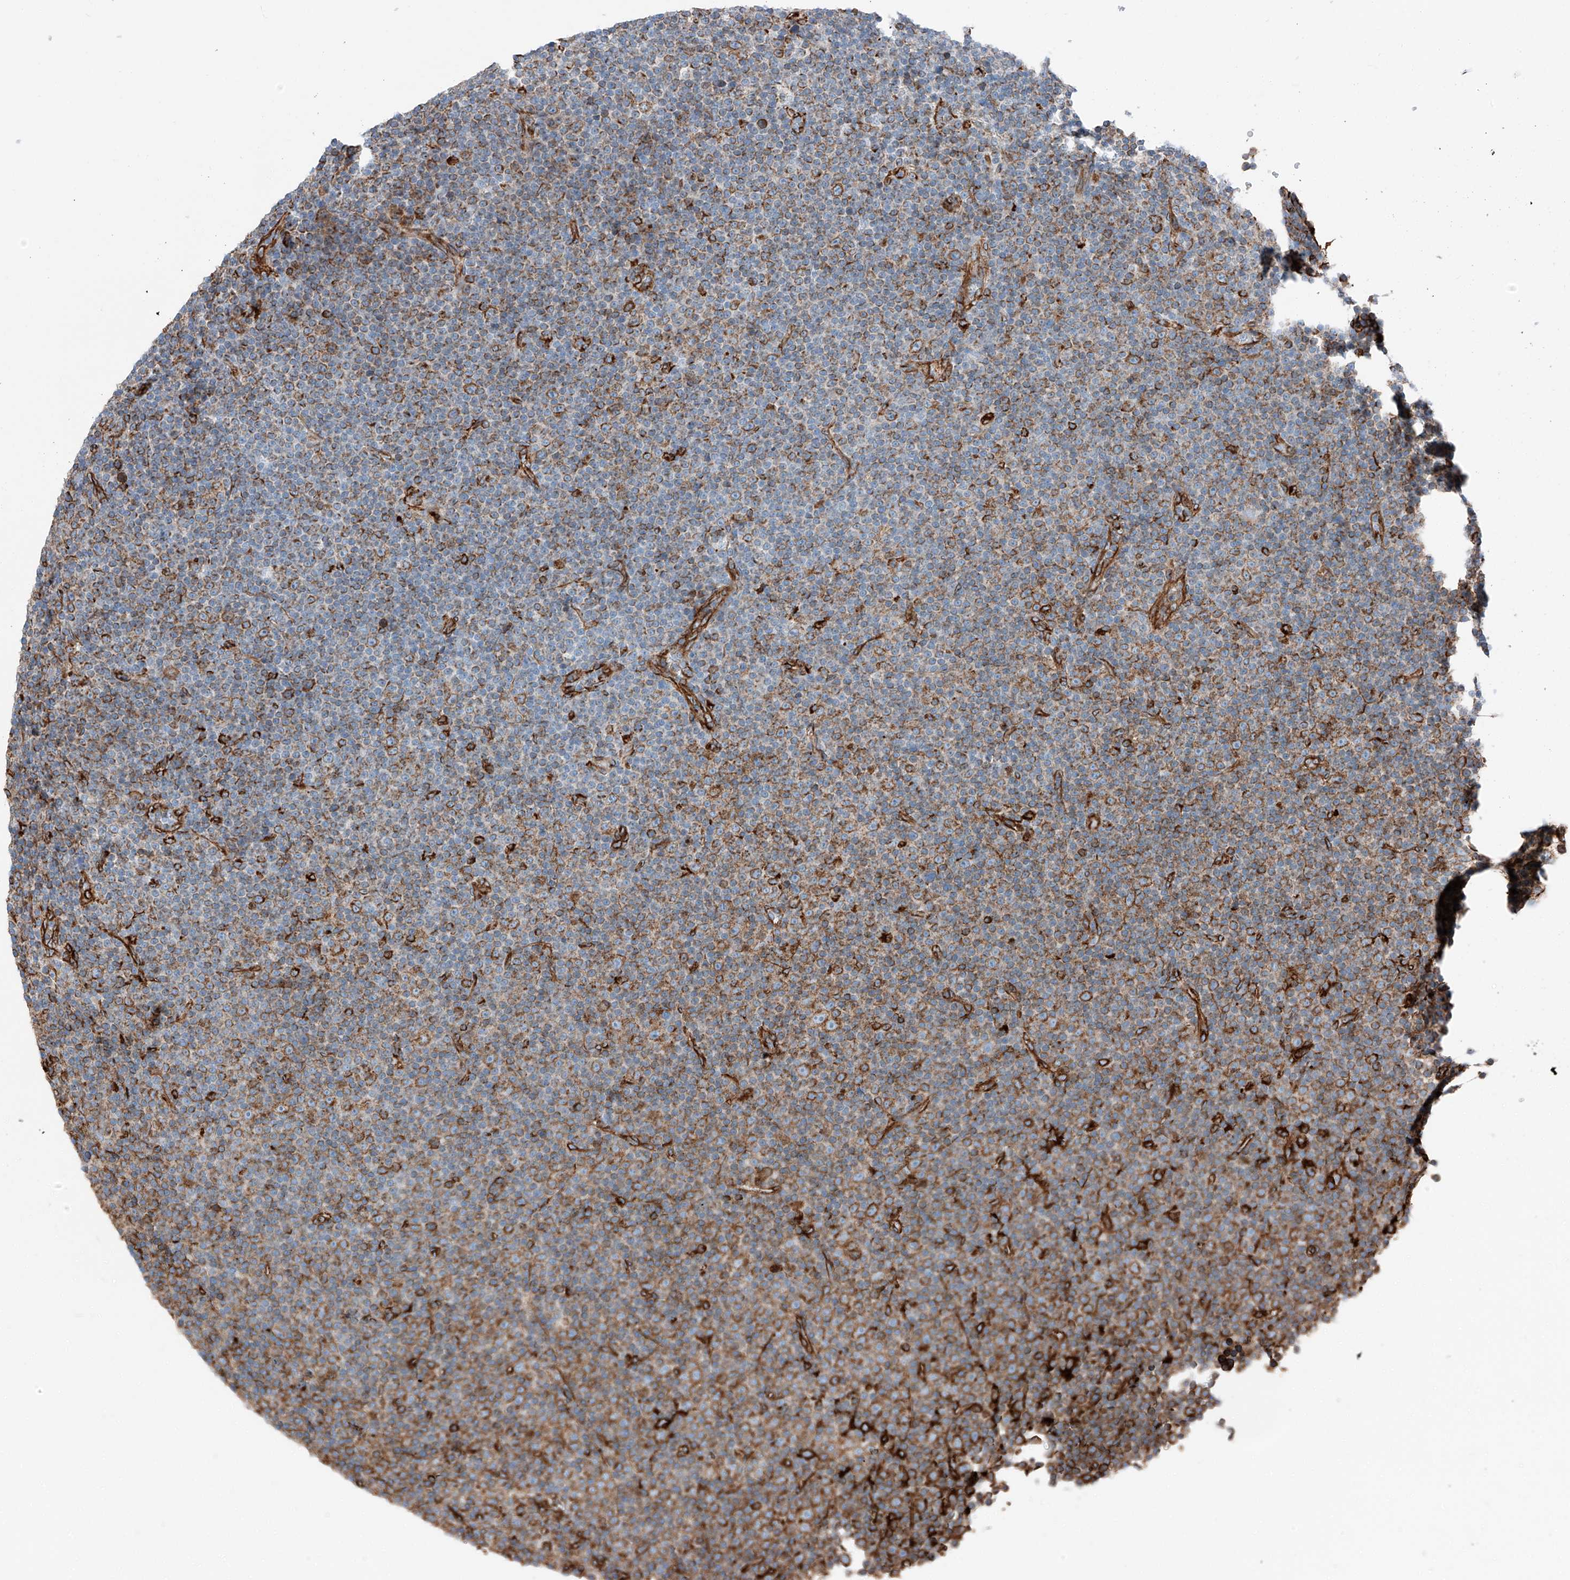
{"staining": {"intensity": "moderate", "quantity": ">75%", "location": "cytoplasmic/membranous"}, "tissue": "lymphoma", "cell_type": "Tumor cells", "image_type": "cancer", "snomed": [{"axis": "morphology", "description": "Malignant lymphoma, non-Hodgkin's type, Low grade"}, {"axis": "topography", "description": "Lymph node"}], "caption": "Immunohistochemistry (IHC) photomicrograph of human lymphoma stained for a protein (brown), which reveals medium levels of moderate cytoplasmic/membranous positivity in approximately >75% of tumor cells.", "gene": "ZNF804A", "patient": {"sex": "female", "age": 67}}